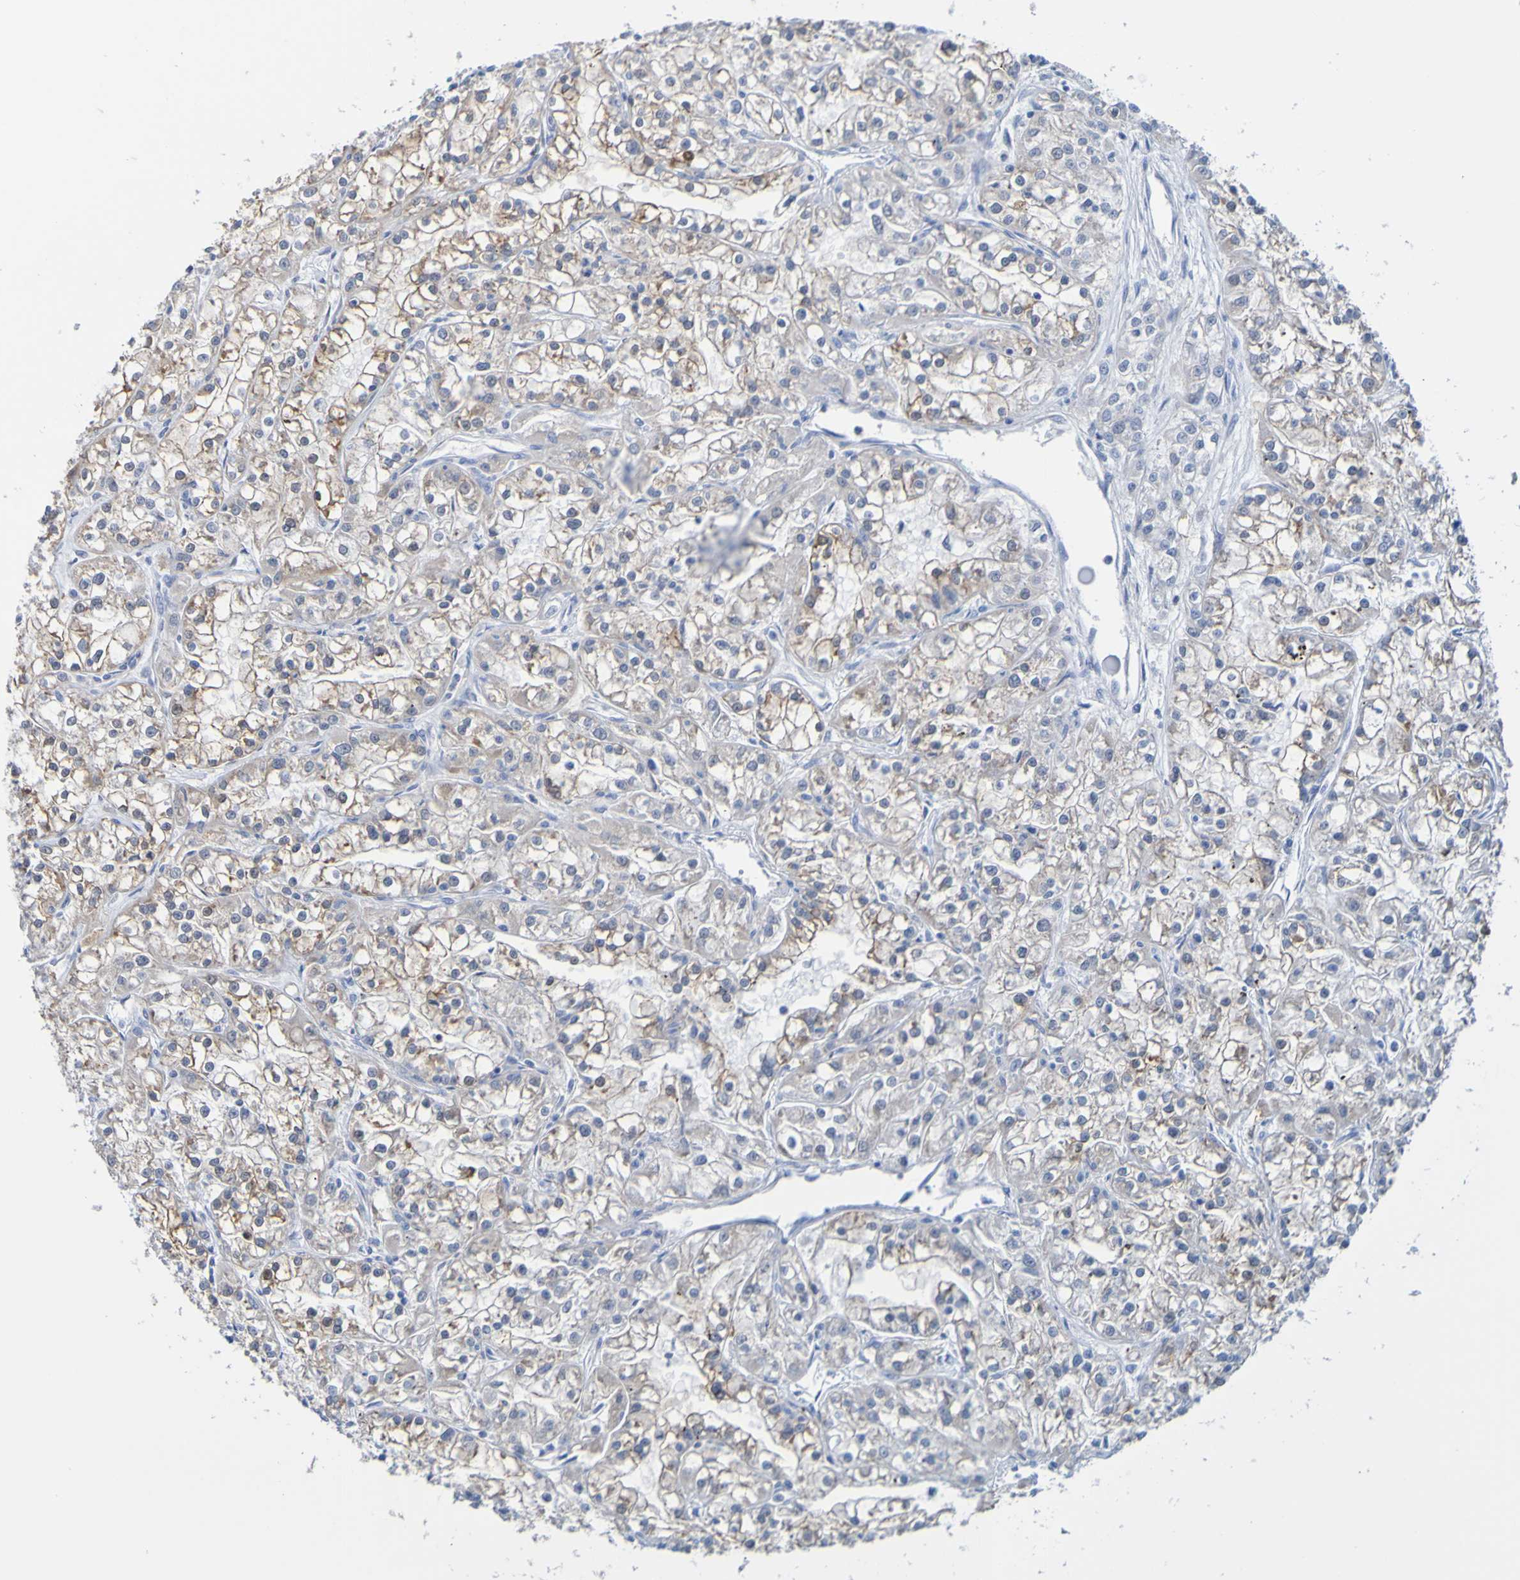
{"staining": {"intensity": "weak", "quantity": ">75%", "location": "cytoplasmic/membranous"}, "tissue": "renal cancer", "cell_type": "Tumor cells", "image_type": "cancer", "snomed": [{"axis": "morphology", "description": "Adenocarcinoma, NOS"}, {"axis": "topography", "description": "Kidney"}], "caption": "Renal cancer tissue exhibits weak cytoplasmic/membranous positivity in approximately >75% of tumor cells", "gene": "ACMSD", "patient": {"sex": "female", "age": 52}}